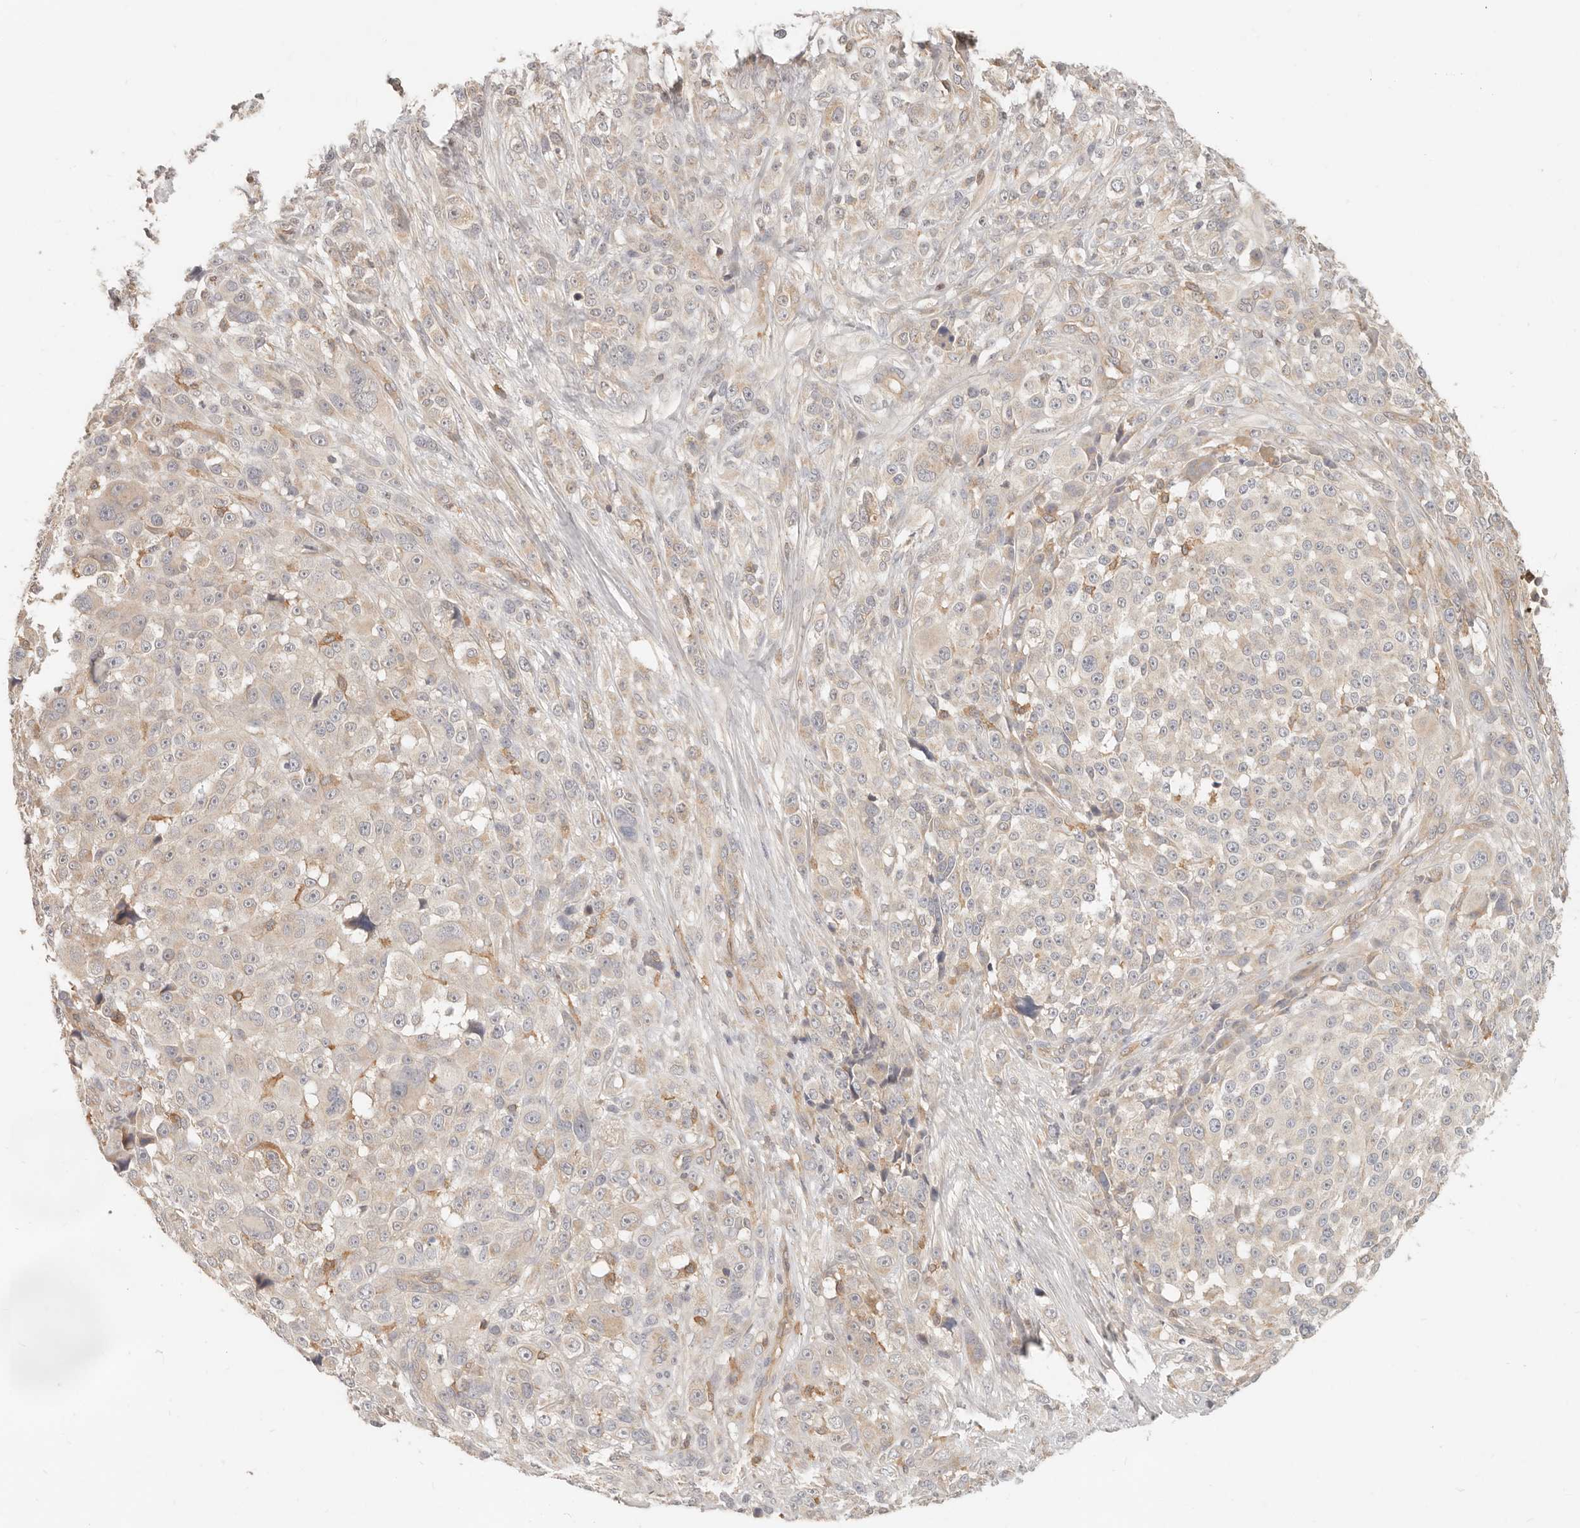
{"staining": {"intensity": "negative", "quantity": "none", "location": "none"}, "tissue": "melanoma", "cell_type": "Tumor cells", "image_type": "cancer", "snomed": [{"axis": "morphology", "description": "Malignant melanoma, NOS"}, {"axis": "topography", "description": "Skin"}], "caption": "Protein analysis of melanoma reveals no significant staining in tumor cells.", "gene": "NECAP2", "patient": {"sex": "female", "age": 55}}